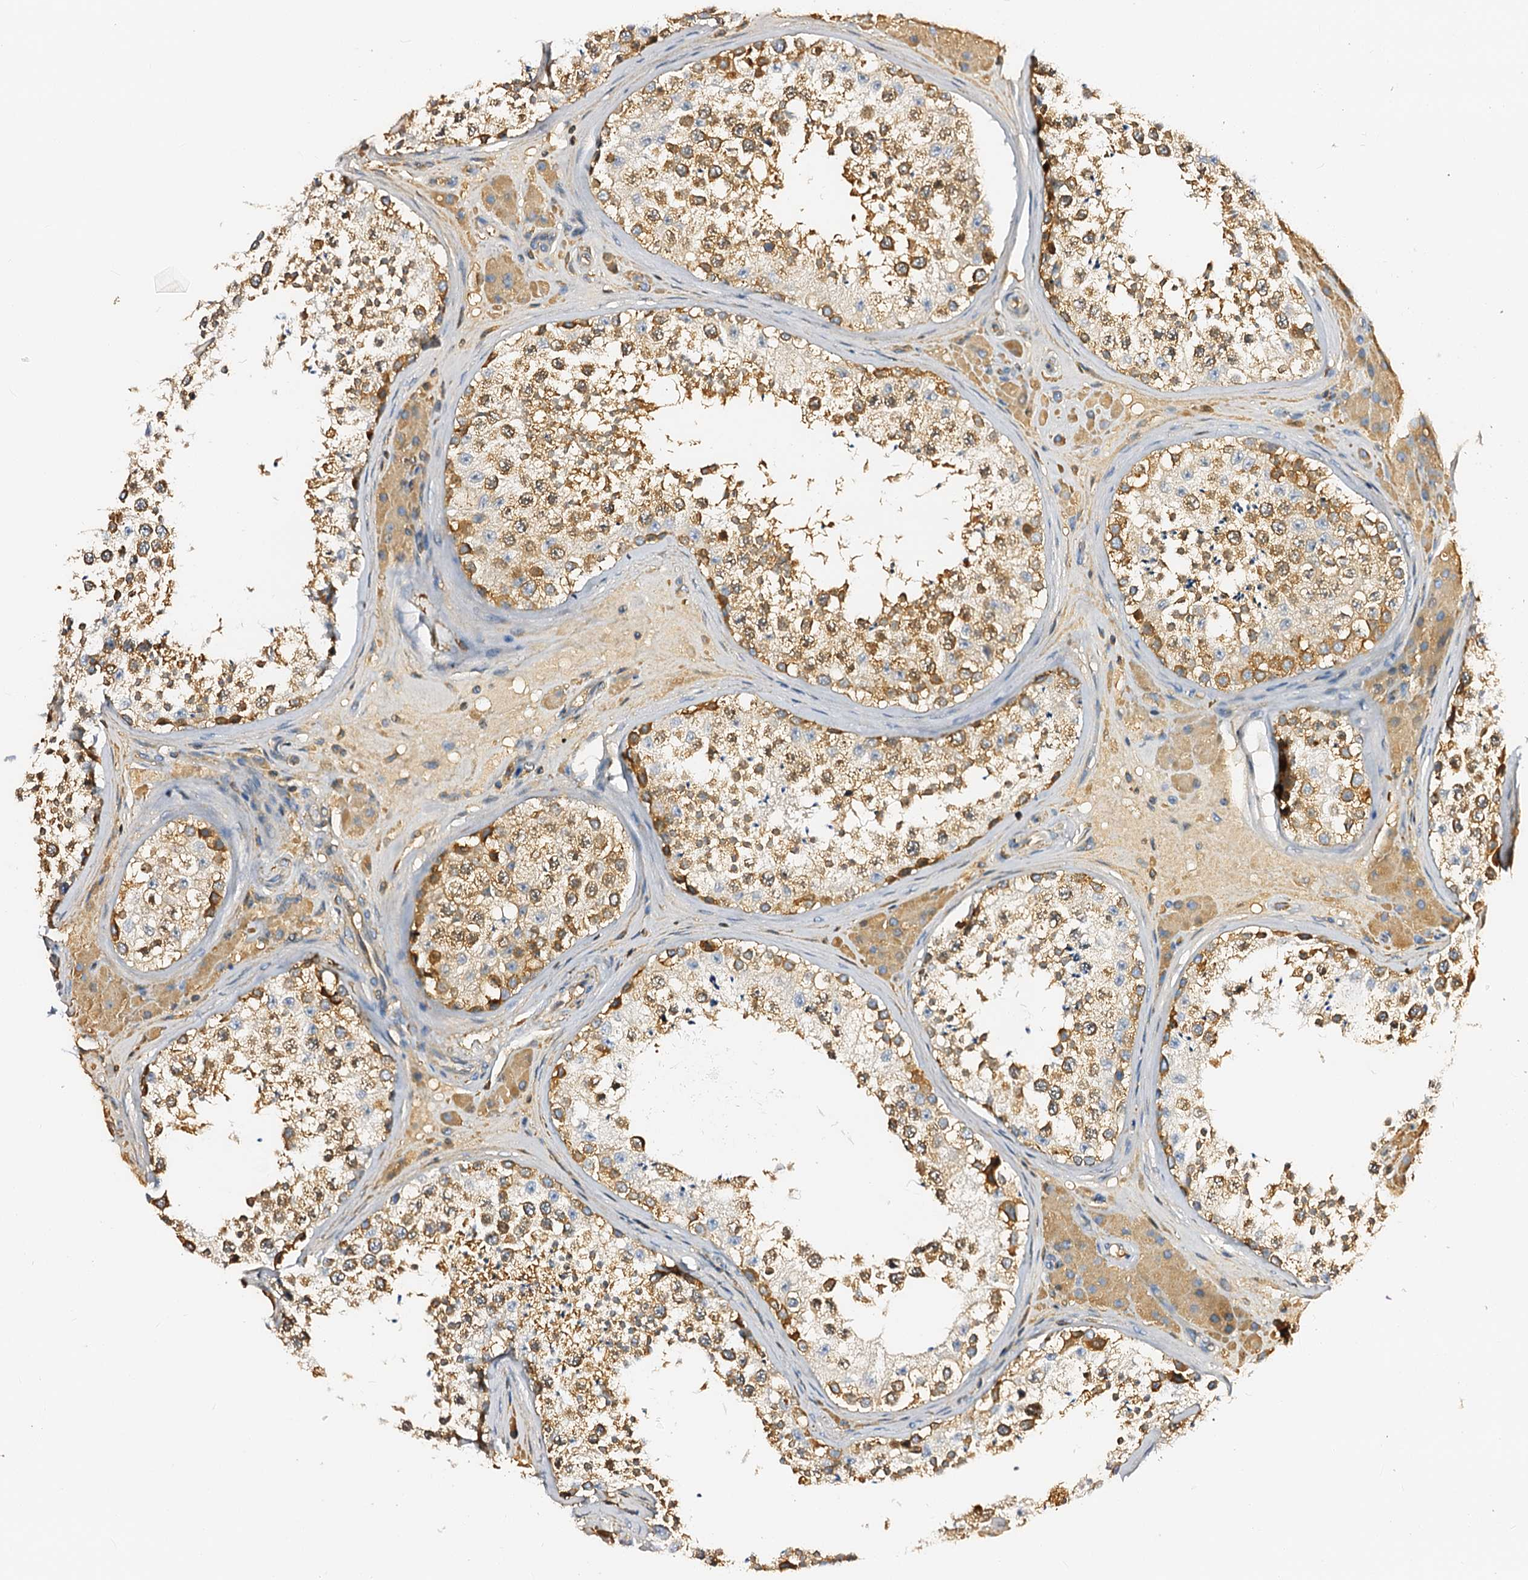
{"staining": {"intensity": "strong", "quantity": ">75%", "location": "cytoplasmic/membranous"}, "tissue": "testis", "cell_type": "Cells in seminiferous ducts", "image_type": "normal", "snomed": [{"axis": "morphology", "description": "Normal tissue, NOS"}, {"axis": "topography", "description": "Testis"}], "caption": "Cells in seminiferous ducts exhibit strong cytoplasmic/membranous staining in about >75% of cells in benign testis.", "gene": "CSKMT", "patient": {"sex": "male", "age": 46}}